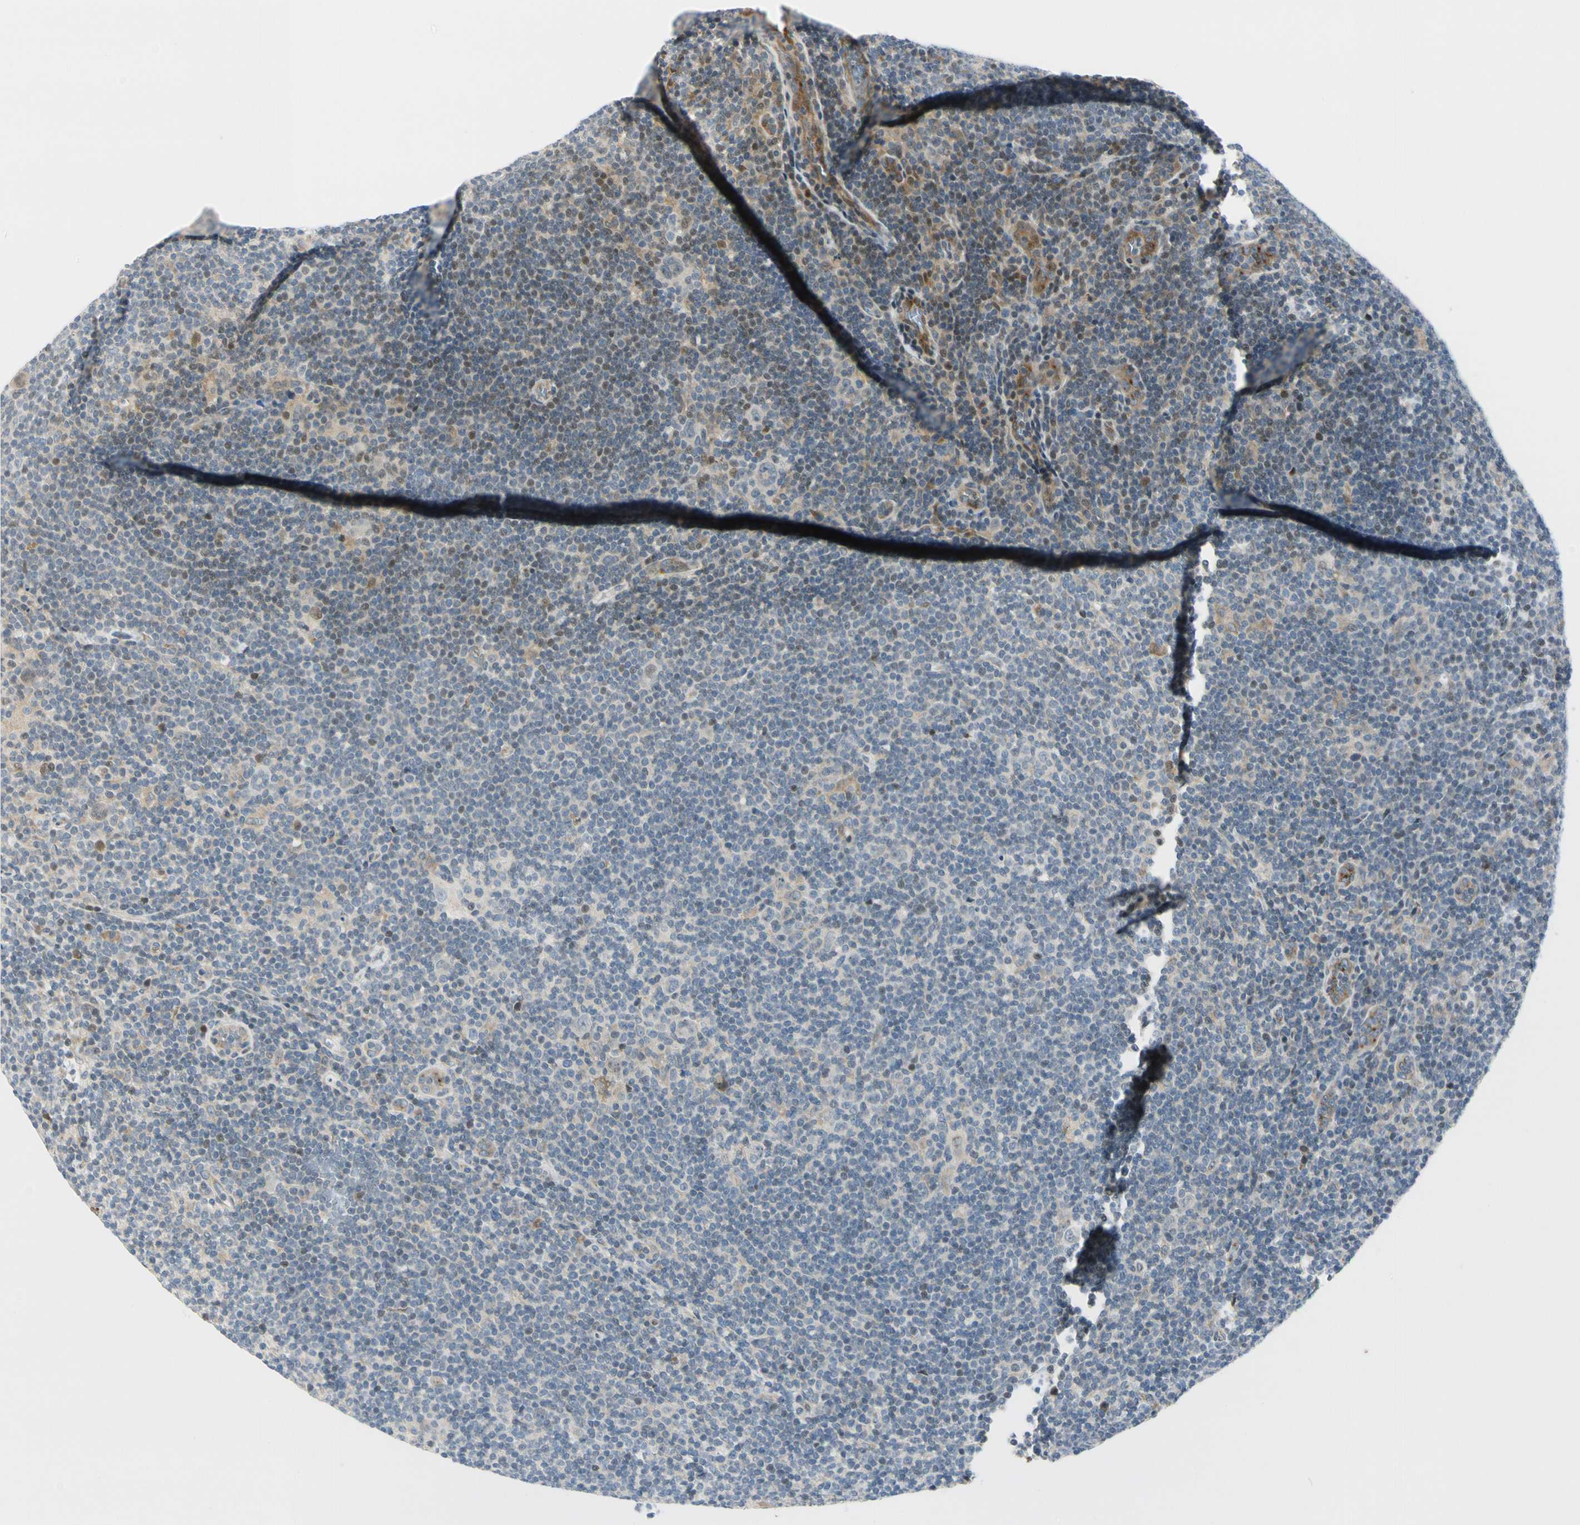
{"staining": {"intensity": "weak", "quantity": "<25%", "location": "cytoplasmic/membranous"}, "tissue": "lymphoma", "cell_type": "Tumor cells", "image_type": "cancer", "snomed": [{"axis": "morphology", "description": "Hodgkin's disease, NOS"}, {"axis": "topography", "description": "Lymph node"}], "caption": "Photomicrograph shows no protein staining in tumor cells of lymphoma tissue.", "gene": "NPDC1", "patient": {"sex": "female", "age": 57}}